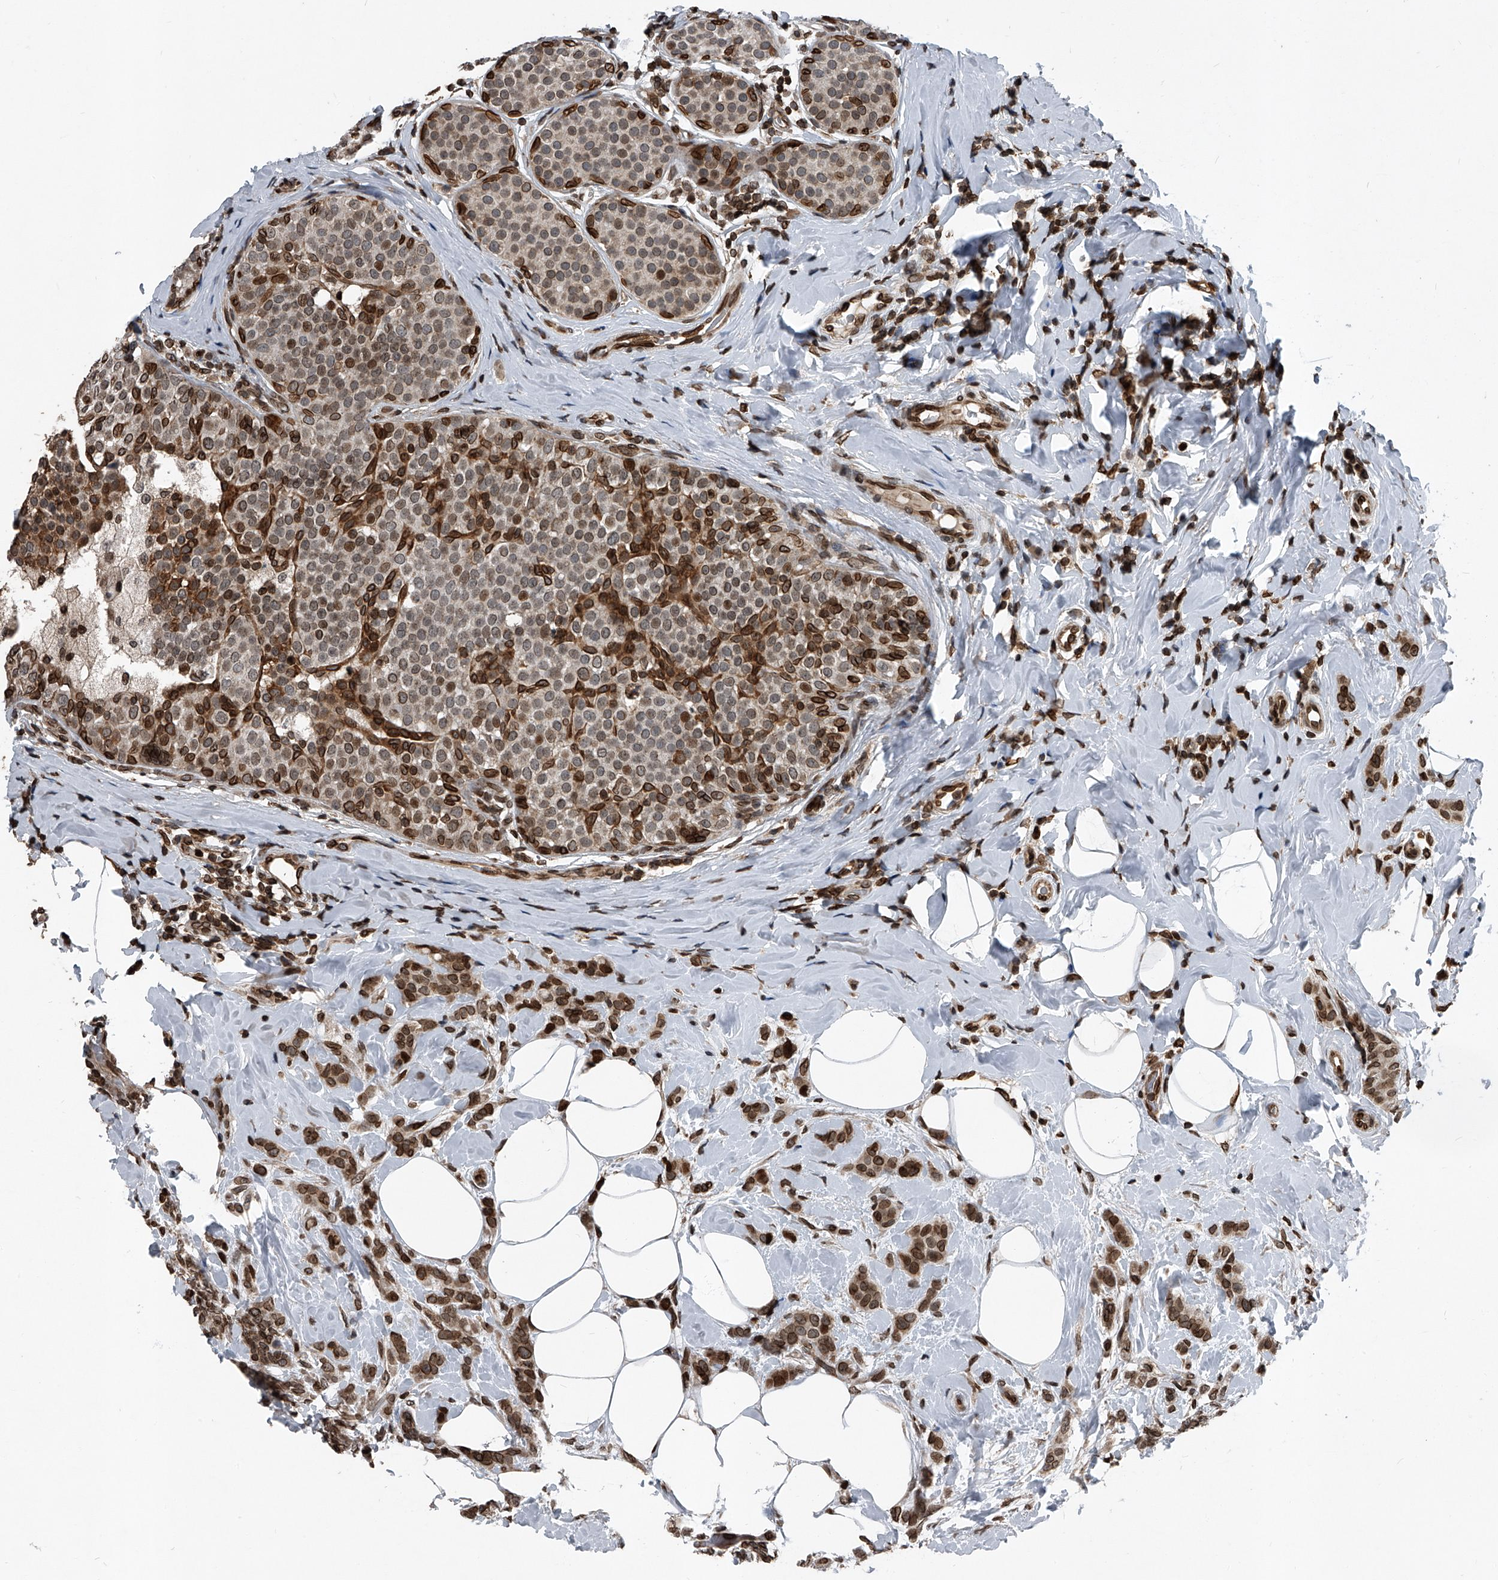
{"staining": {"intensity": "moderate", "quantity": ">75%", "location": "cytoplasmic/membranous,nuclear"}, "tissue": "breast cancer", "cell_type": "Tumor cells", "image_type": "cancer", "snomed": [{"axis": "morphology", "description": "Lobular carcinoma, in situ"}, {"axis": "morphology", "description": "Lobular carcinoma"}, {"axis": "topography", "description": "Breast"}], "caption": "Breast cancer stained with immunohistochemistry (IHC) exhibits moderate cytoplasmic/membranous and nuclear staining in approximately >75% of tumor cells.", "gene": "PHF20", "patient": {"sex": "female", "age": 41}}